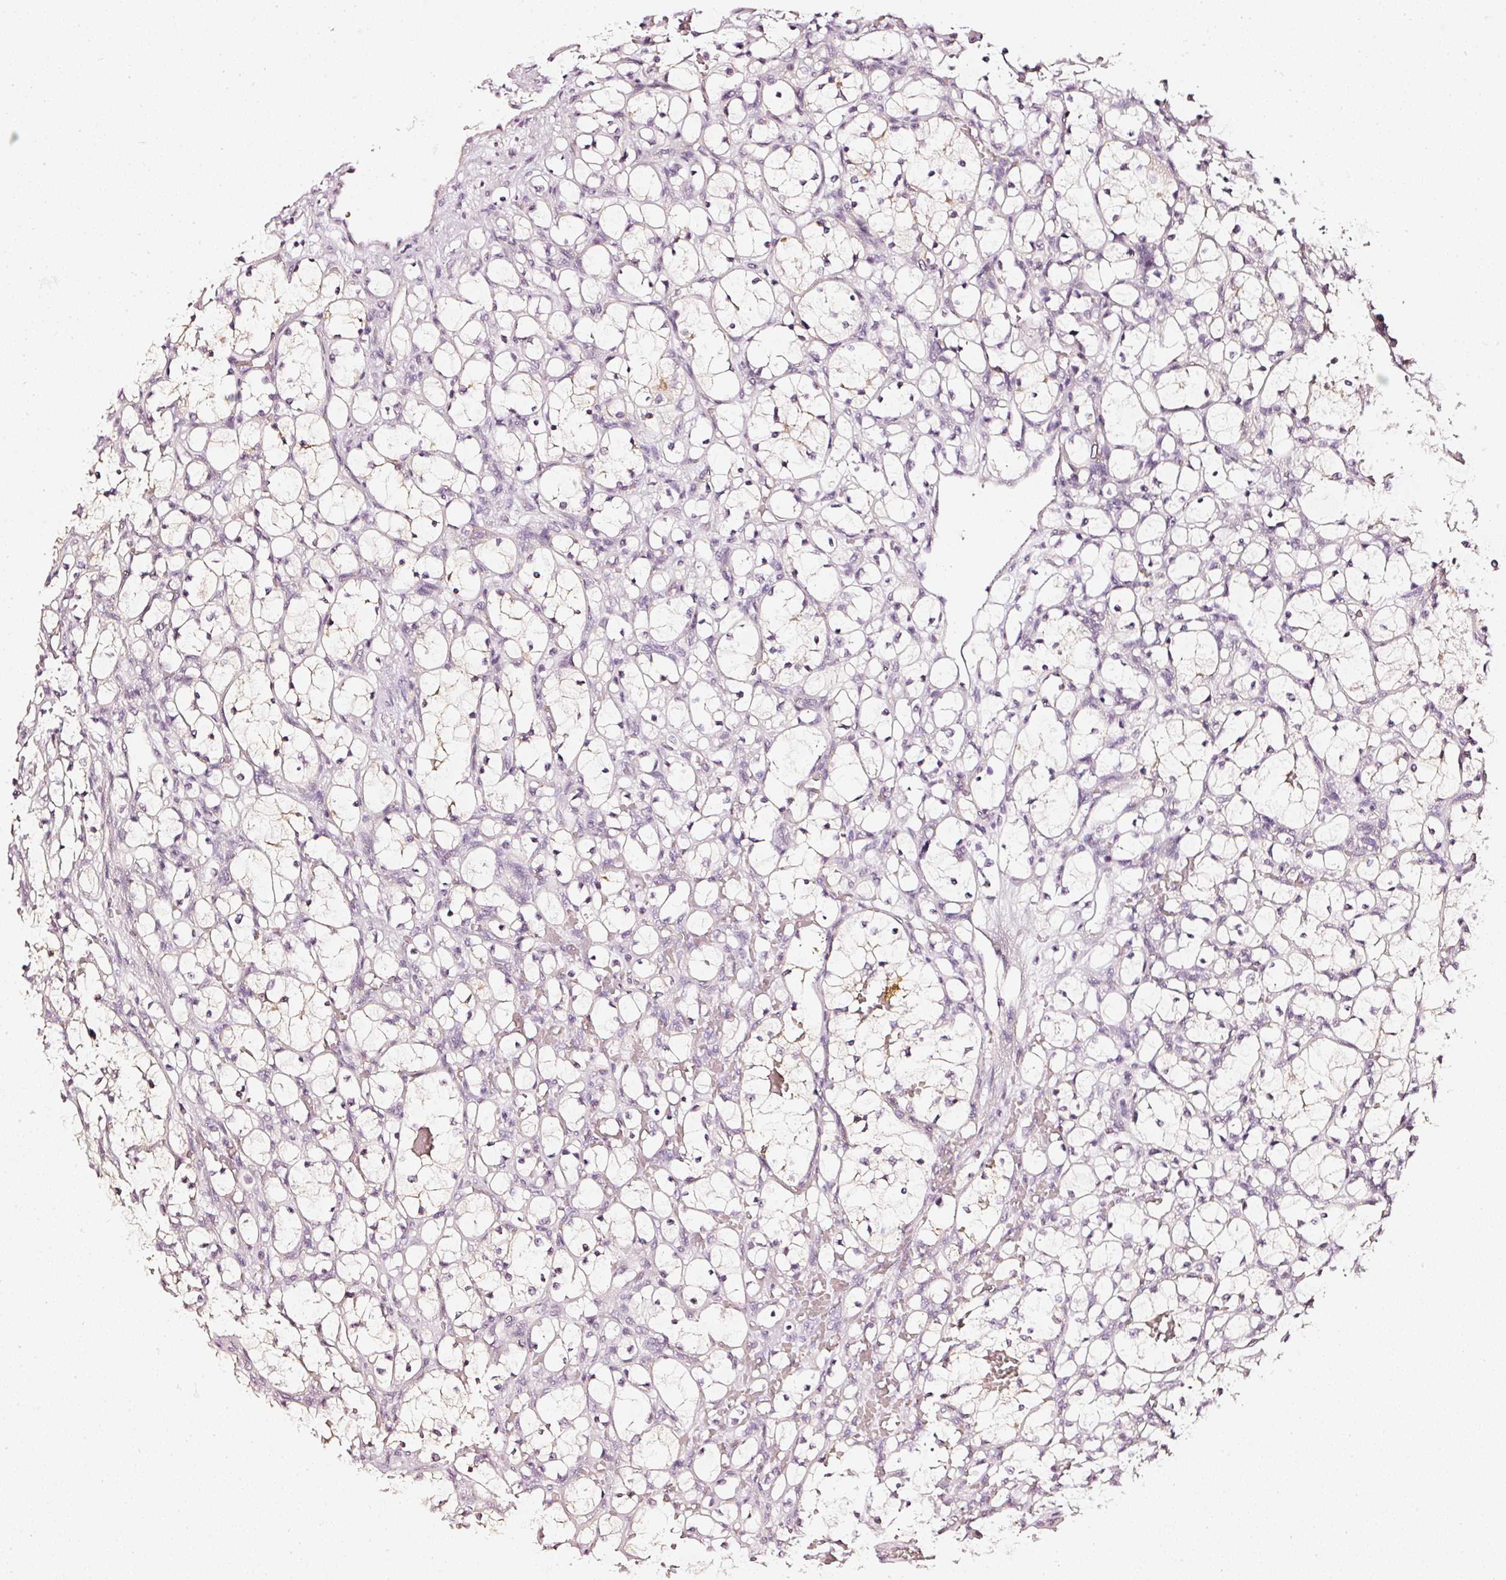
{"staining": {"intensity": "weak", "quantity": "<25%", "location": "cytoplasmic/membranous"}, "tissue": "renal cancer", "cell_type": "Tumor cells", "image_type": "cancer", "snomed": [{"axis": "morphology", "description": "Adenocarcinoma, NOS"}, {"axis": "topography", "description": "Kidney"}], "caption": "A photomicrograph of human renal cancer is negative for staining in tumor cells.", "gene": "CNP", "patient": {"sex": "female", "age": 69}}